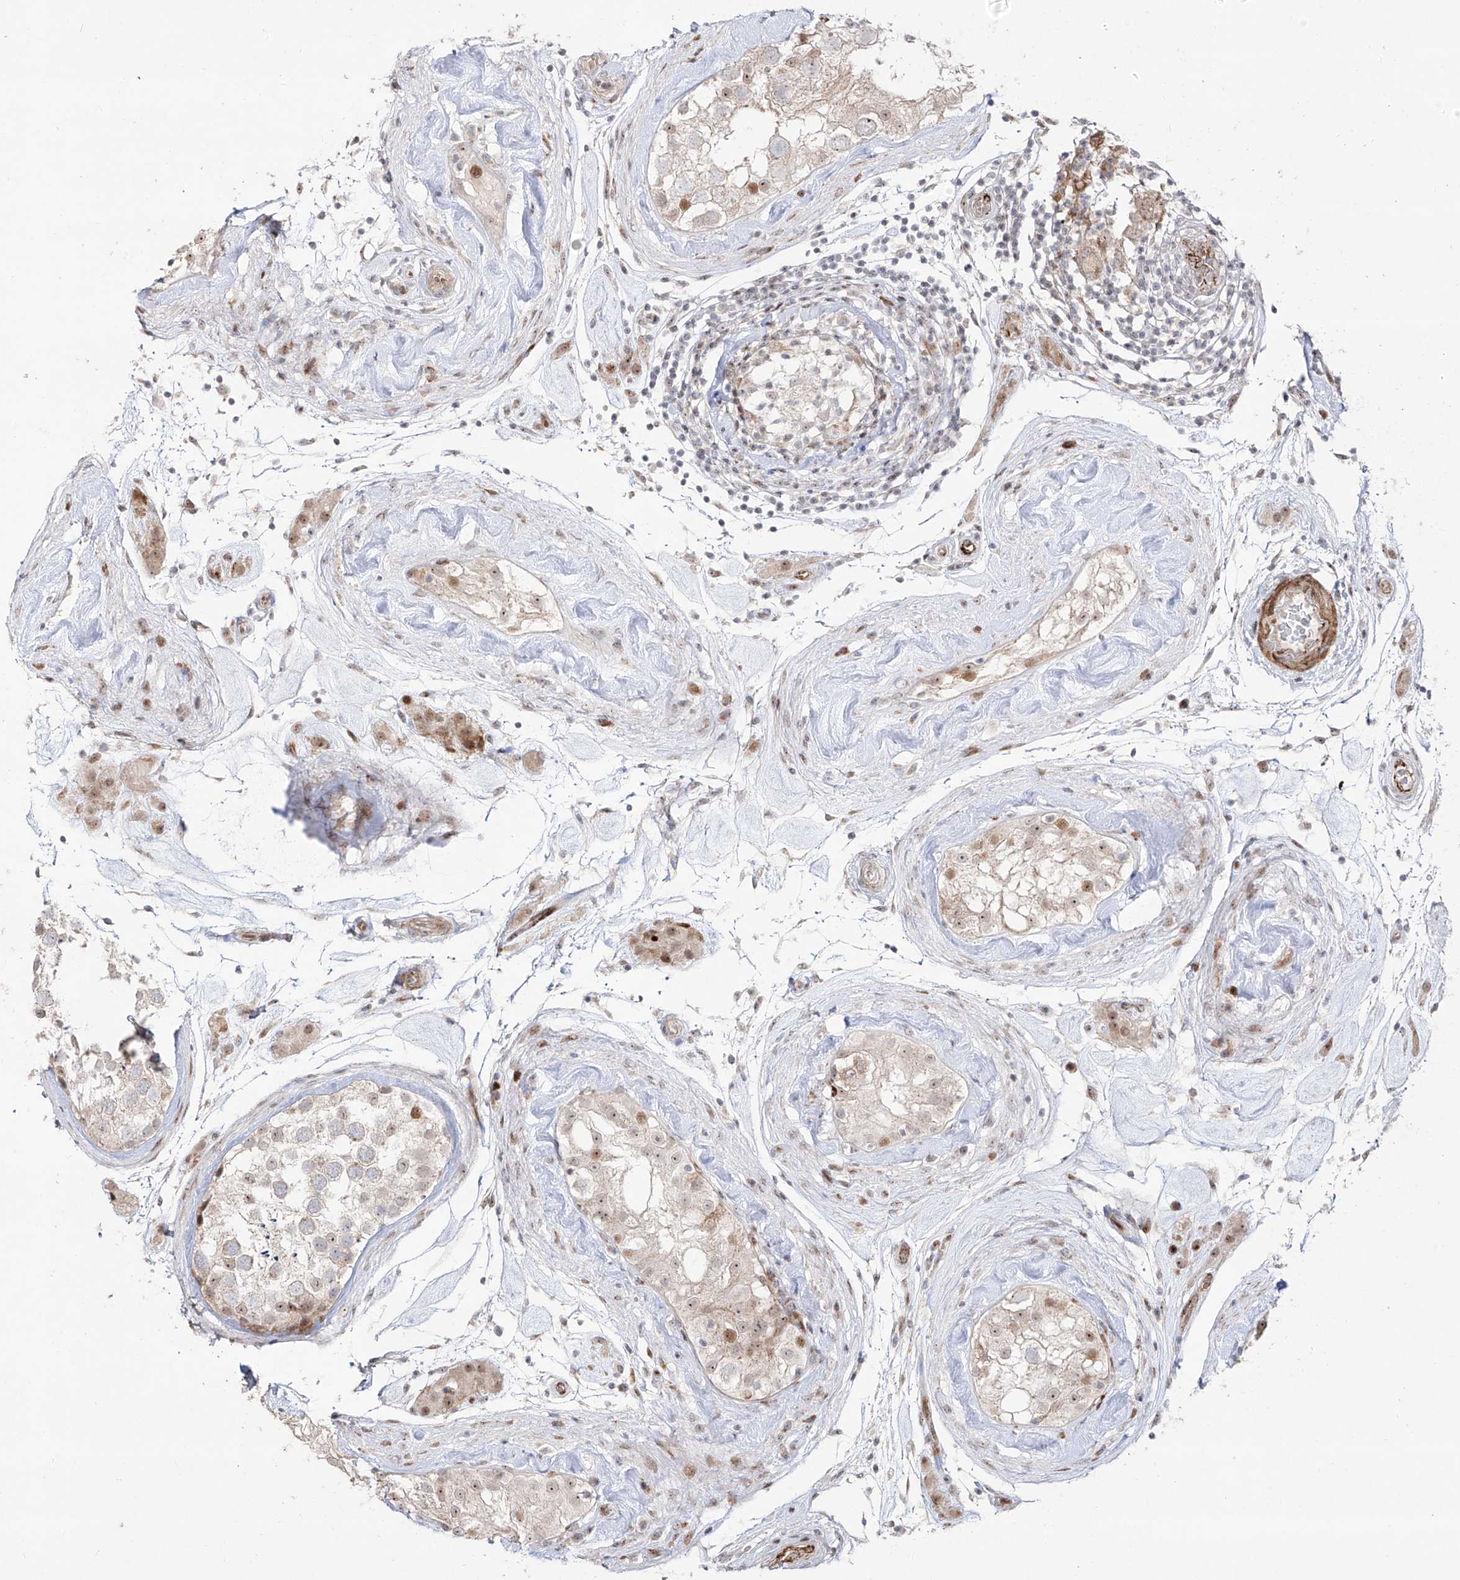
{"staining": {"intensity": "moderate", "quantity": "25%-75%", "location": "nuclear"}, "tissue": "testis", "cell_type": "Cells in seminiferous ducts", "image_type": "normal", "snomed": [{"axis": "morphology", "description": "Normal tissue, NOS"}, {"axis": "topography", "description": "Testis"}], "caption": "Protein staining demonstrates moderate nuclear expression in about 25%-75% of cells in seminiferous ducts in normal testis.", "gene": "ZNF180", "patient": {"sex": "male", "age": 46}}